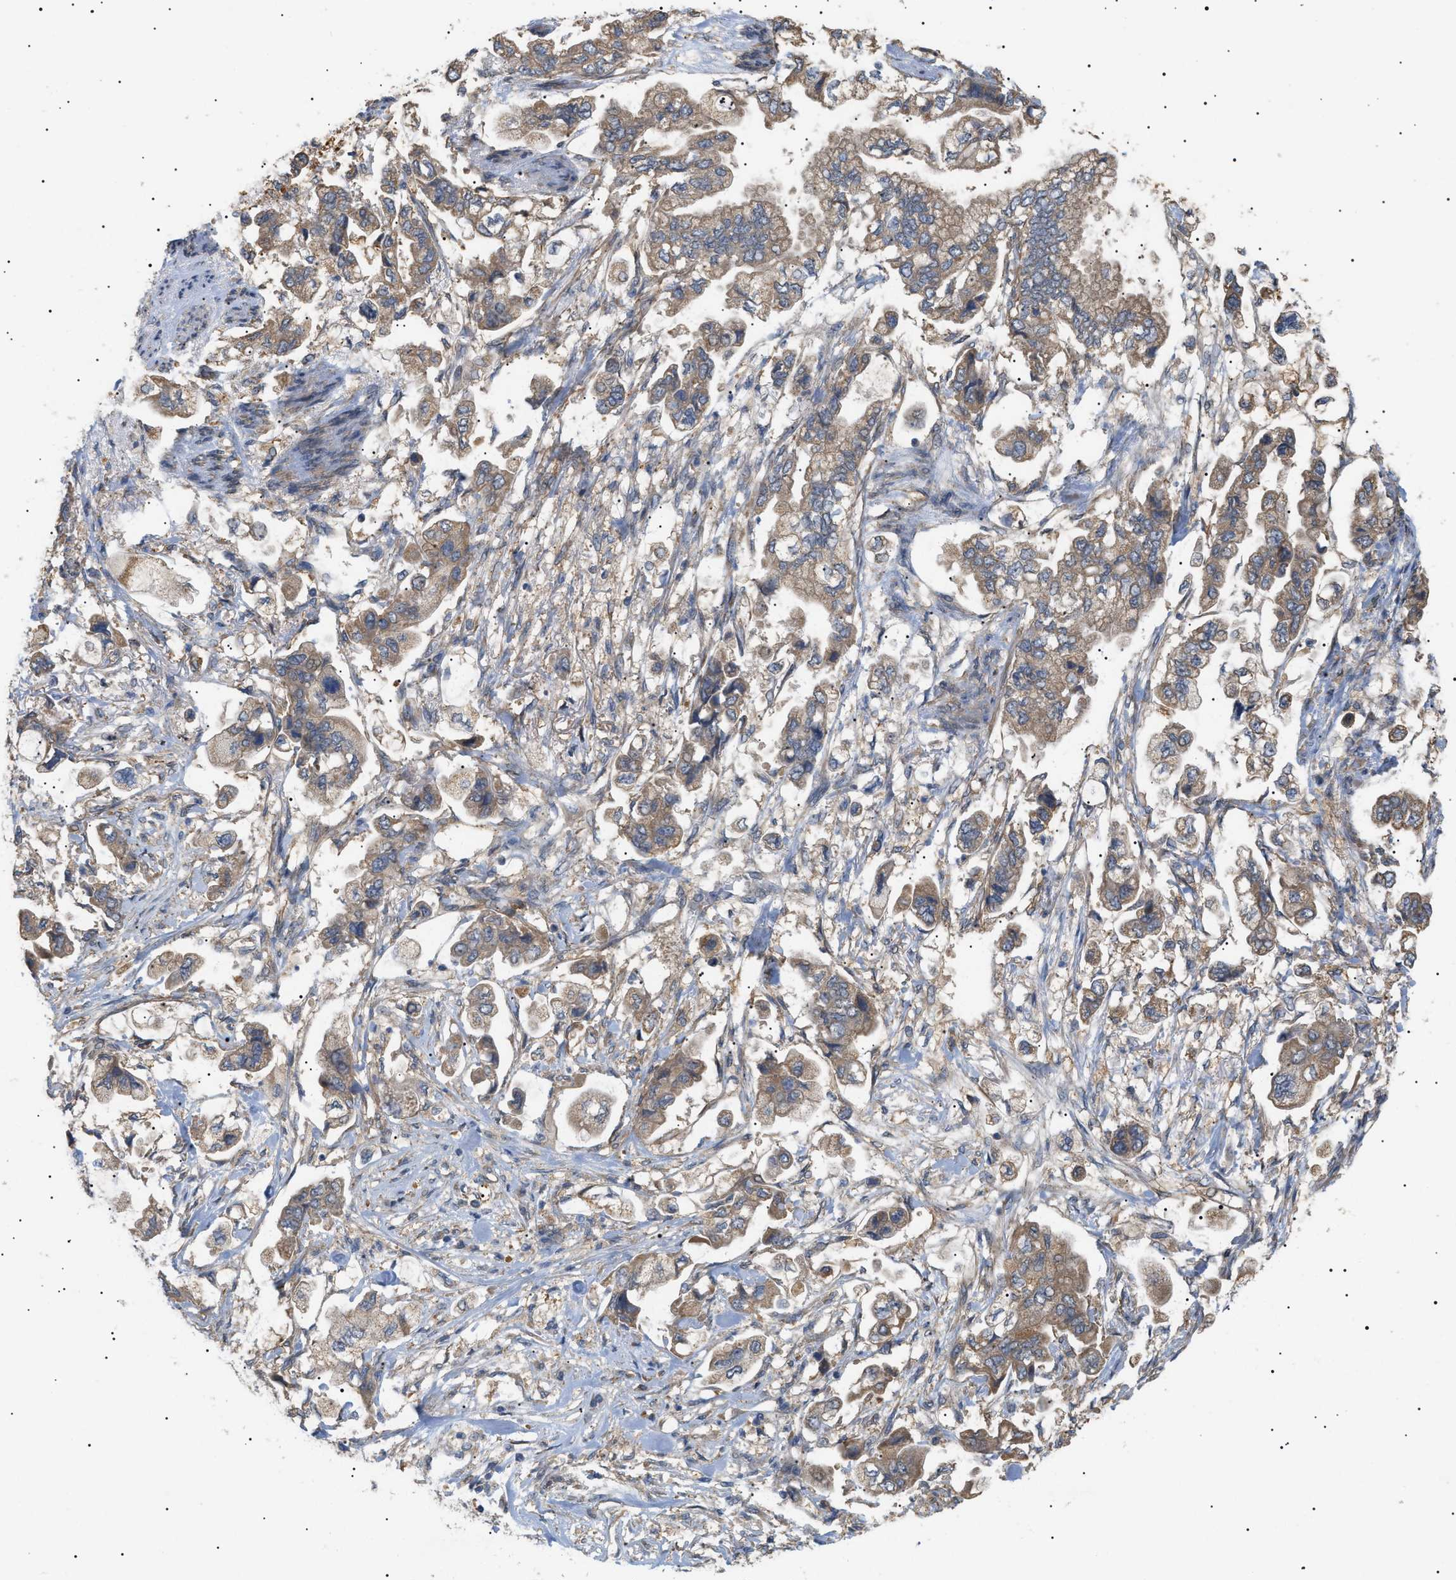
{"staining": {"intensity": "moderate", "quantity": ">75%", "location": "cytoplasmic/membranous"}, "tissue": "stomach cancer", "cell_type": "Tumor cells", "image_type": "cancer", "snomed": [{"axis": "morphology", "description": "Adenocarcinoma, NOS"}, {"axis": "topography", "description": "Stomach"}], "caption": "An image showing moderate cytoplasmic/membranous positivity in approximately >75% of tumor cells in stomach adenocarcinoma, as visualized by brown immunohistochemical staining.", "gene": "IRS2", "patient": {"sex": "male", "age": 62}}